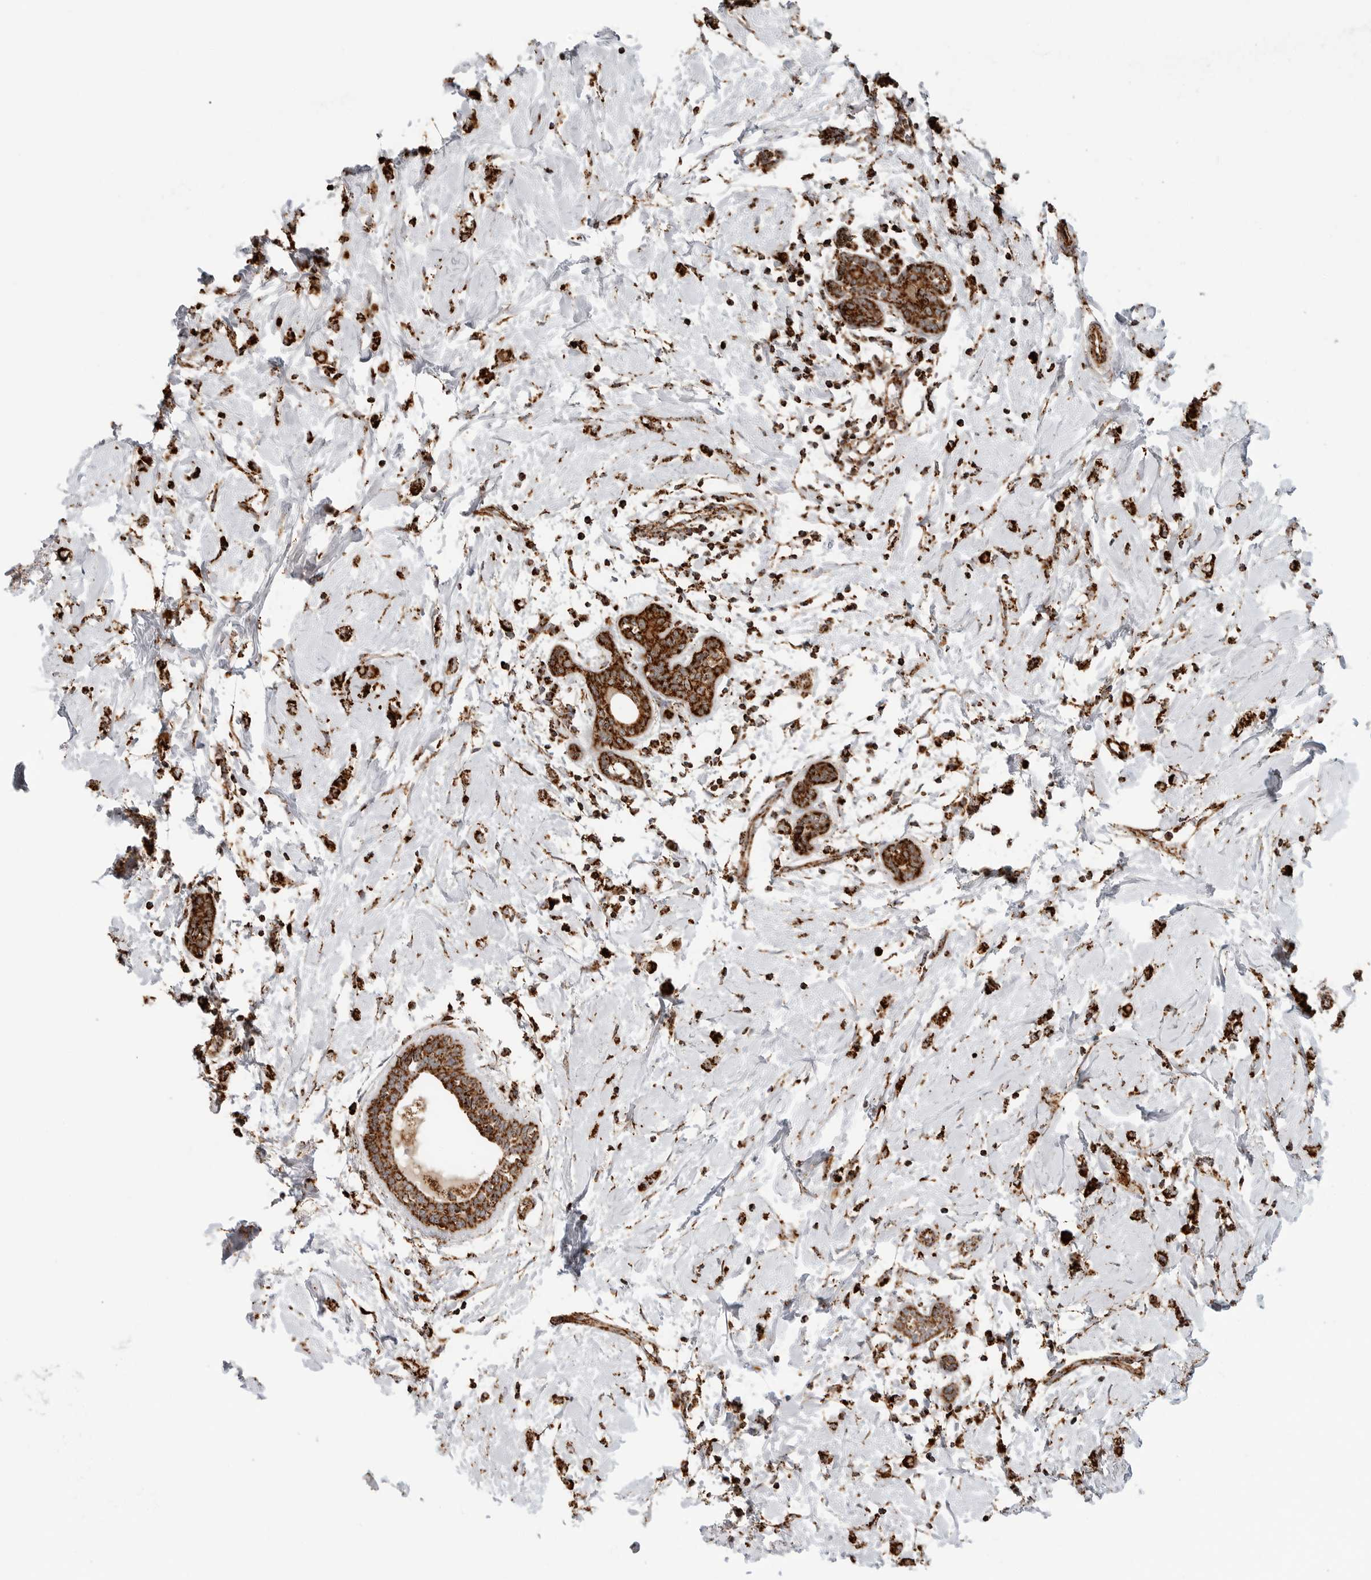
{"staining": {"intensity": "strong", "quantity": ">75%", "location": "cytoplasmic/membranous"}, "tissue": "breast cancer", "cell_type": "Tumor cells", "image_type": "cancer", "snomed": [{"axis": "morphology", "description": "Normal tissue, NOS"}, {"axis": "morphology", "description": "Lobular carcinoma"}, {"axis": "topography", "description": "Breast"}], "caption": "IHC (DAB) staining of lobular carcinoma (breast) displays strong cytoplasmic/membranous protein positivity in approximately >75% of tumor cells. Nuclei are stained in blue.", "gene": "BMP2K", "patient": {"sex": "female", "age": 47}}